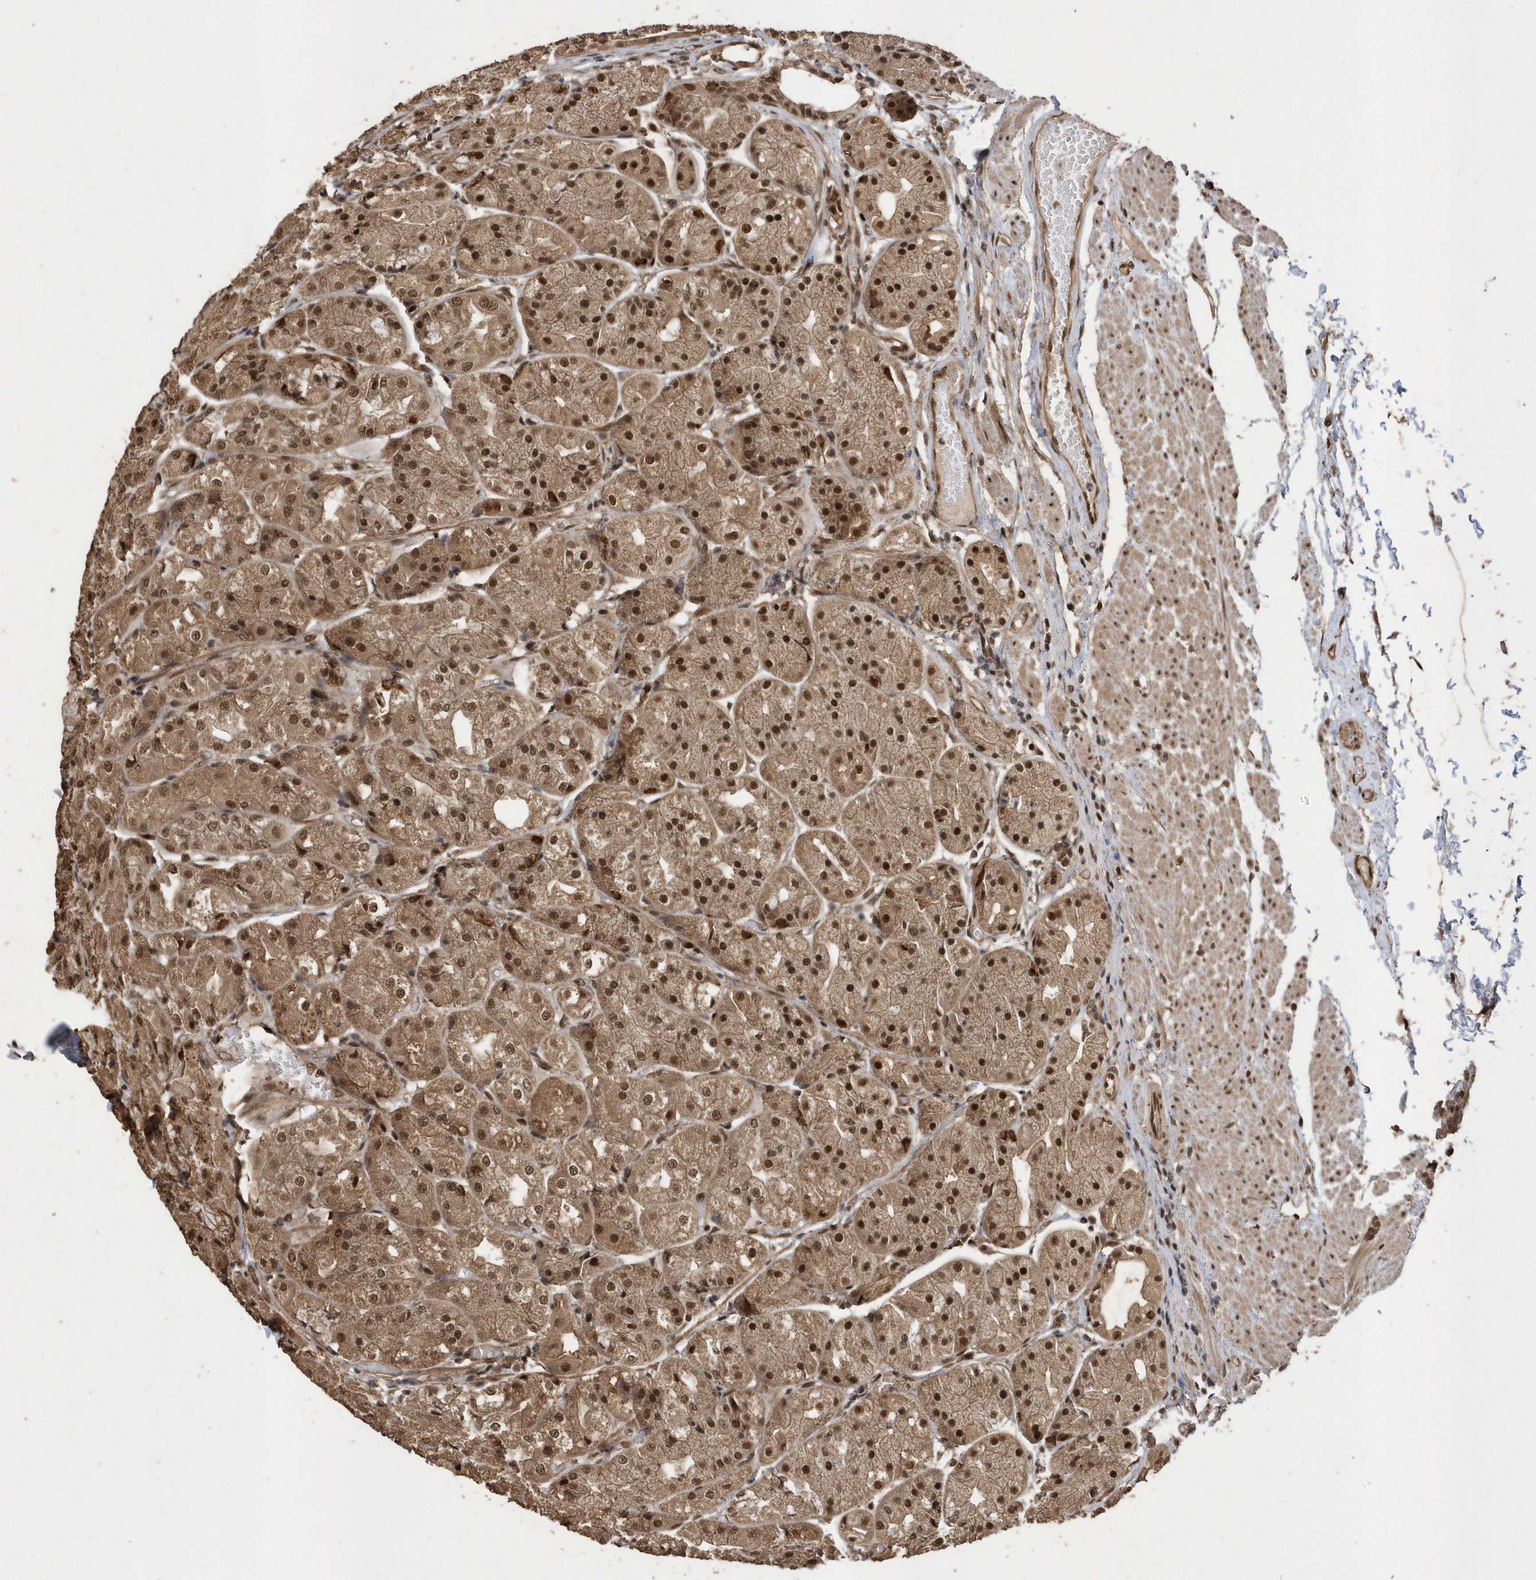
{"staining": {"intensity": "moderate", "quantity": ">75%", "location": "cytoplasmic/membranous,nuclear"}, "tissue": "stomach", "cell_type": "Glandular cells", "image_type": "normal", "snomed": [{"axis": "morphology", "description": "Normal tissue, NOS"}, {"axis": "topography", "description": "Stomach, upper"}], "caption": "Stomach stained for a protein (brown) displays moderate cytoplasmic/membranous,nuclear positive expression in about >75% of glandular cells.", "gene": "INTS12", "patient": {"sex": "male", "age": 72}}